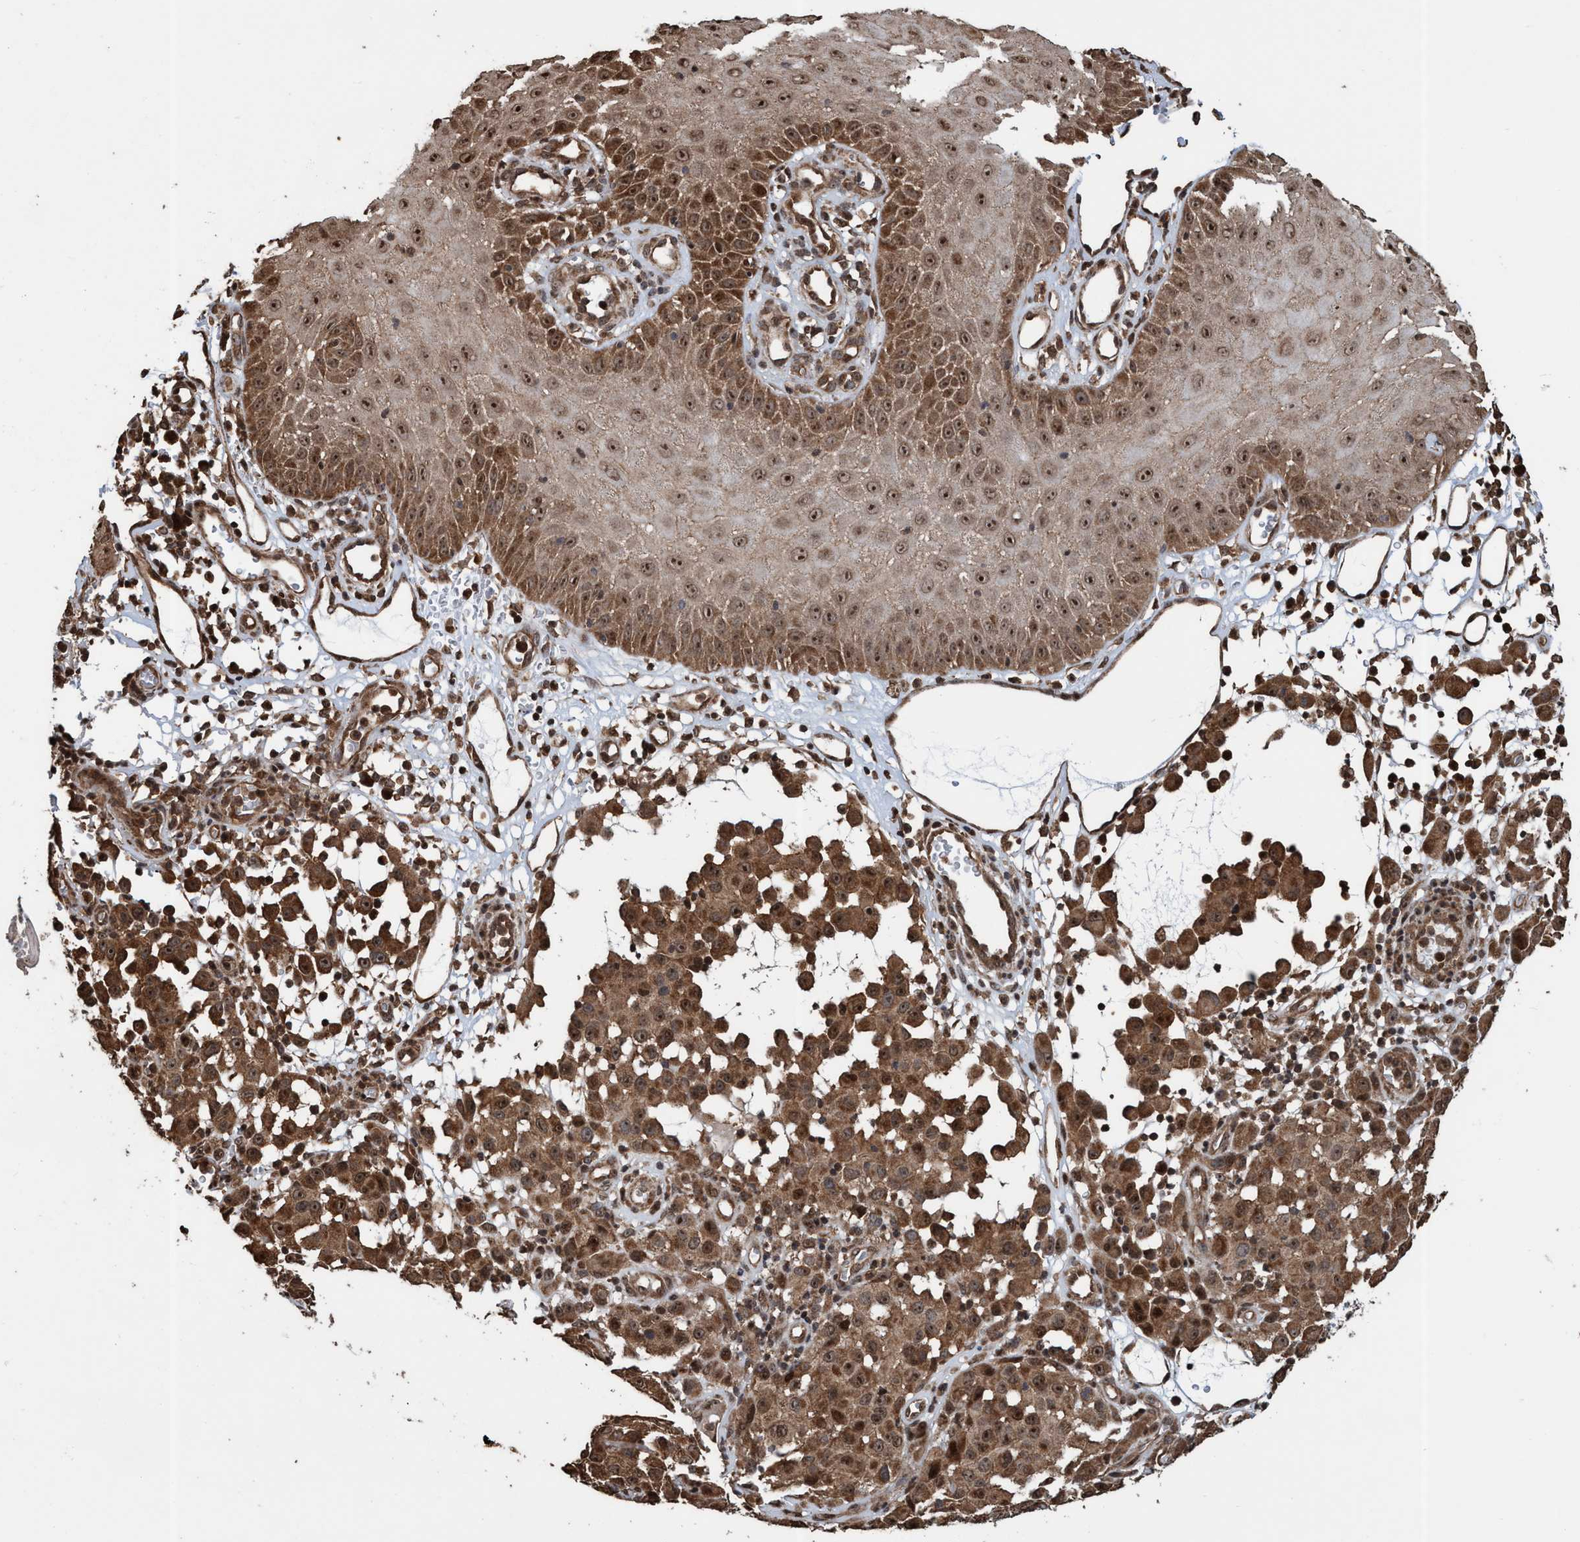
{"staining": {"intensity": "strong", "quantity": ">75%", "location": "cytoplasmic/membranous,nuclear"}, "tissue": "melanoma", "cell_type": "Tumor cells", "image_type": "cancer", "snomed": [{"axis": "morphology", "description": "Malignant melanoma, NOS"}, {"axis": "topography", "description": "Skin"}], "caption": "DAB immunohistochemical staining of human malignant melanoma displays strong cytoplasmic/membranous and nuclear protein positivity in approximately >75% of tumor cells.", "gene": "TRPC7", "patient": {"sex": "female", "age": 21}}